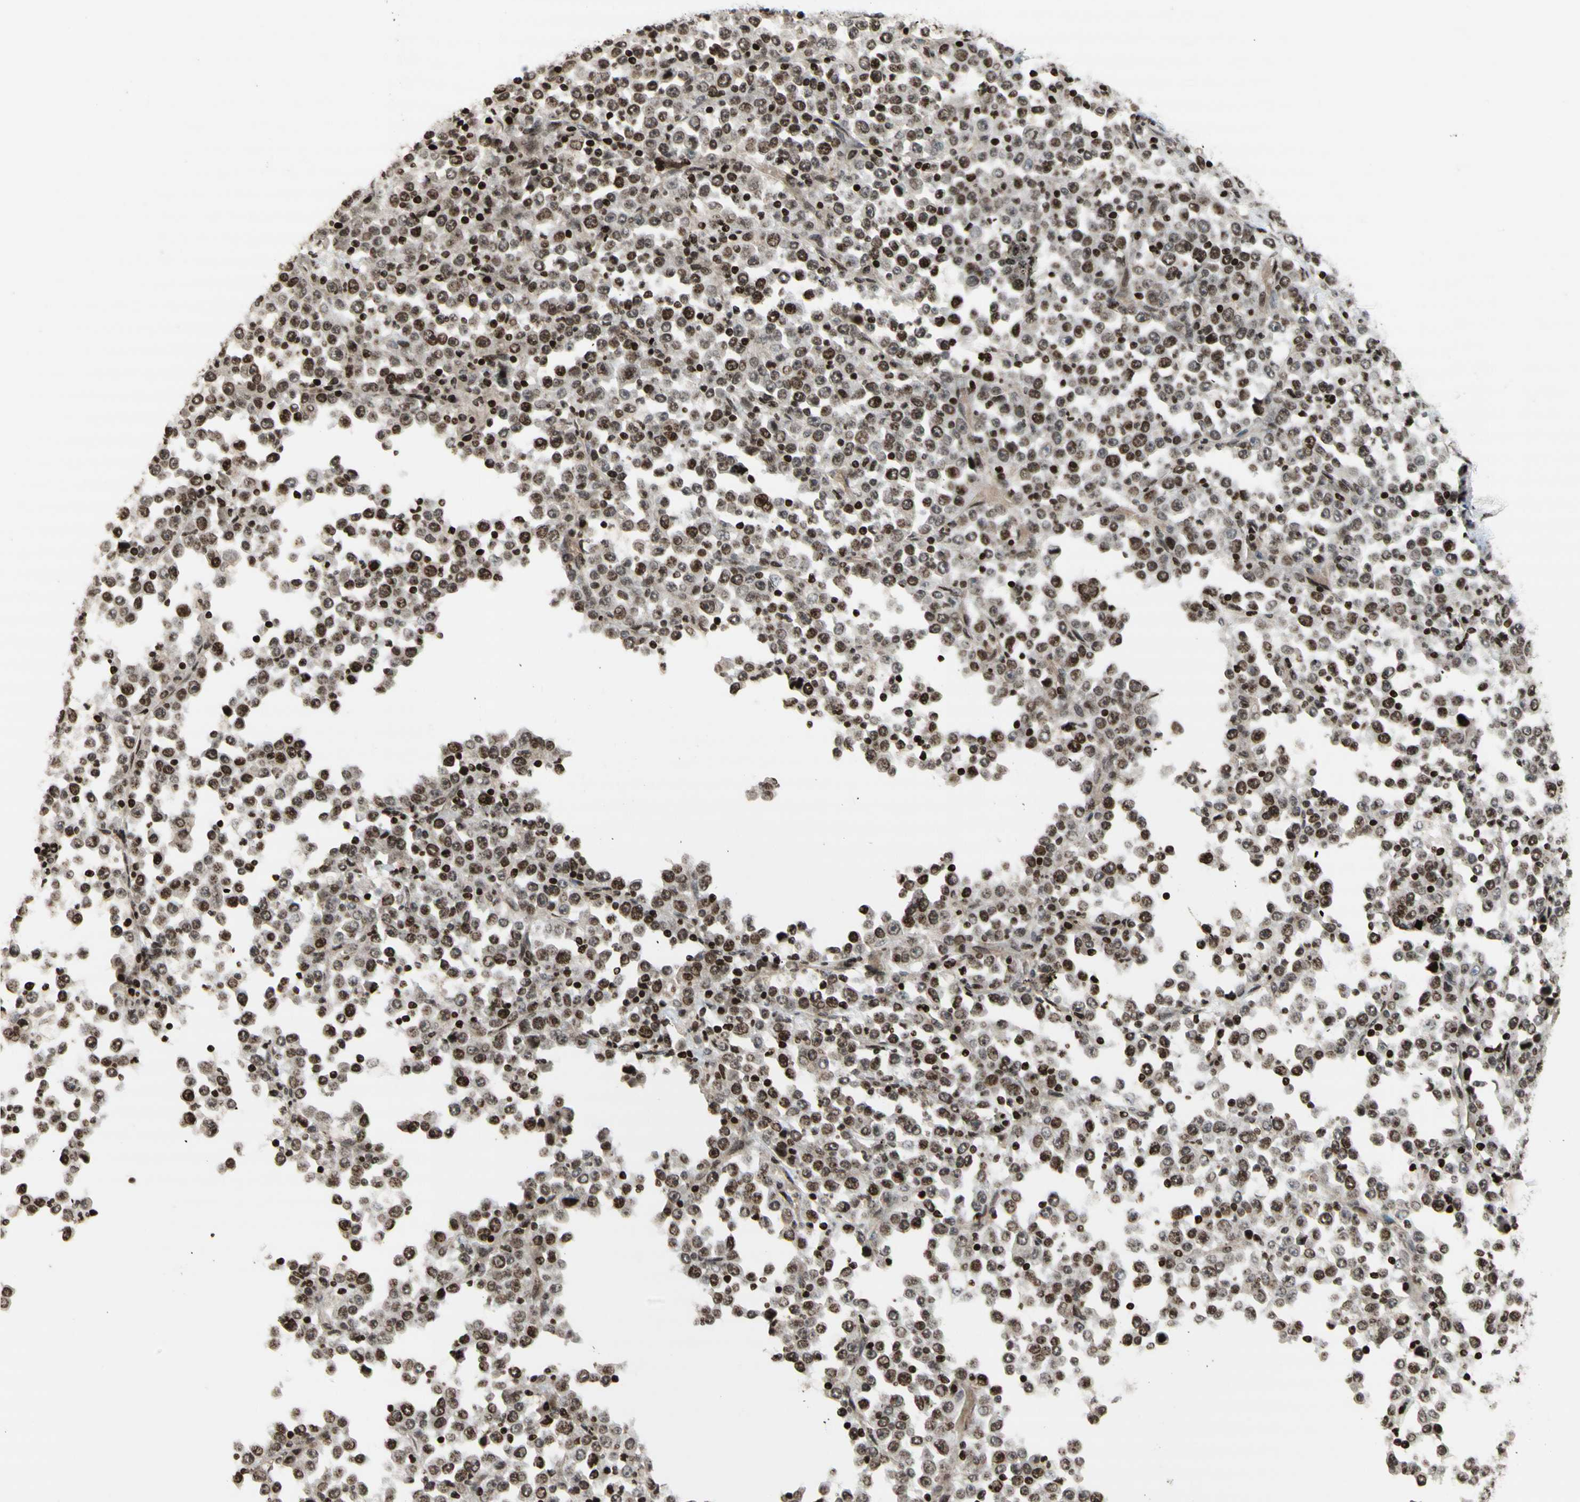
{"staining": {"intensity": "moderate", "quantity": "25%-75%", "location": "nuclear"}, "tissue": "stomach cancer", "cell_type": "Tumor cells", "image_type": "cancer", "snomed": [{"axis": "morphology", "description": "Normal tissue, NOS"}, {"axis": "morphology", "description": "Adenocarcinoma, NOS"}, {"axis": "topography", "description": "Stomach, upper"}, {"axis": "topography", "description": "Stomach"}], "caption": "This photomicrograph exhibits immunohistochemistry staining of human stomach cancer (adenocarcinoma), with medium moderate nuclear positivity in about 25%-75% of tumor cells.", "gene": "POLA1", "patient": {"sex": "male", "age": 59}}